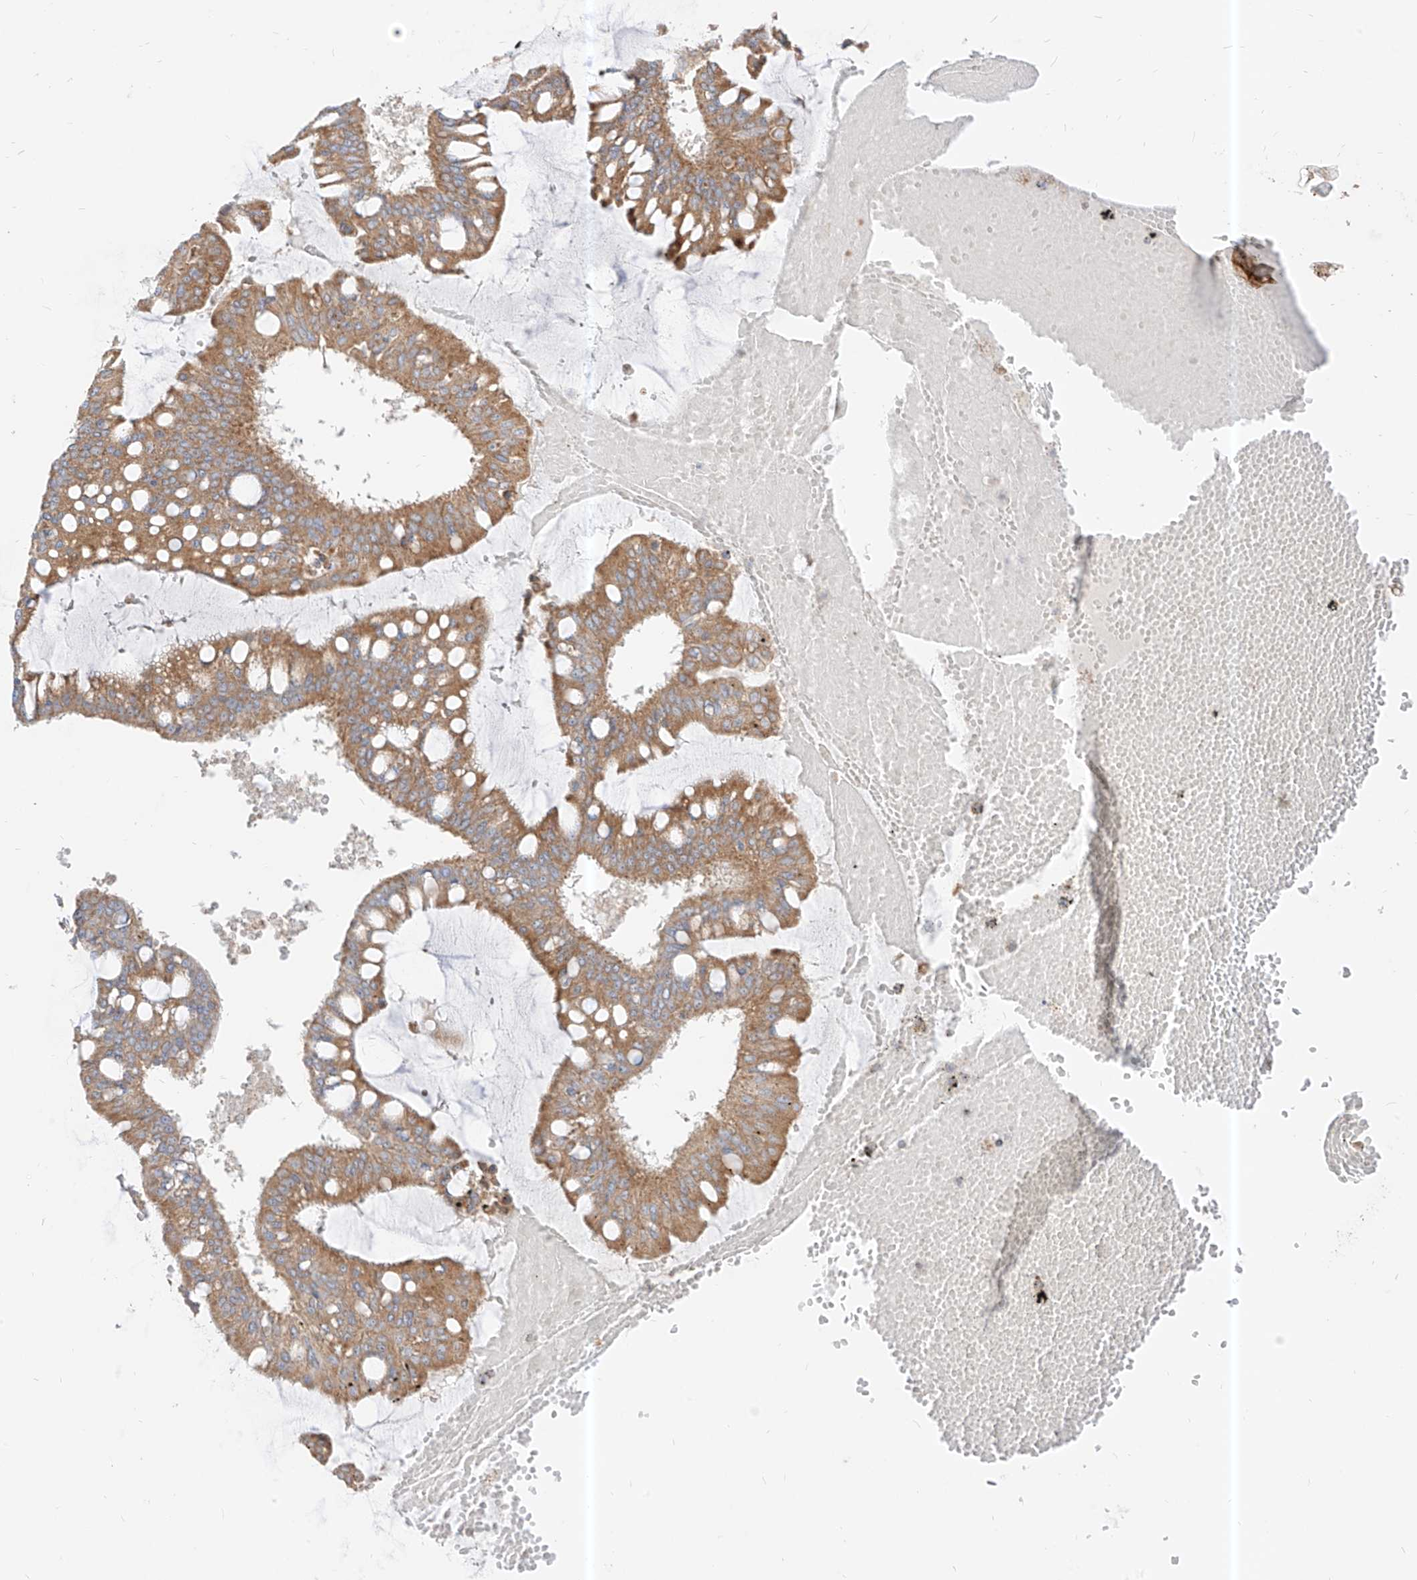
{"staining": {"intensity": "moderate", "quantity": ">75%", "location": "cytoplasmic/membranous"}, "tissue": "ovarian cancer", "cell_type": "Tumor cells", "image_type": "cancer", "snomed": [{"axis": "morphology", "description": "Cystadenocarcinoma, mucinous, NOS"}, {"axis": "topography", "description": "Ovary"}], "caption": "Protein expression analysis of human ovarian mucinous cystadenocarcinoma reveals moderate cytoplasmic/membranous expression in approximately >75% of tumor cells.", "gene": "PLCL1", "patient": {"sex": "female", "age": 73}}